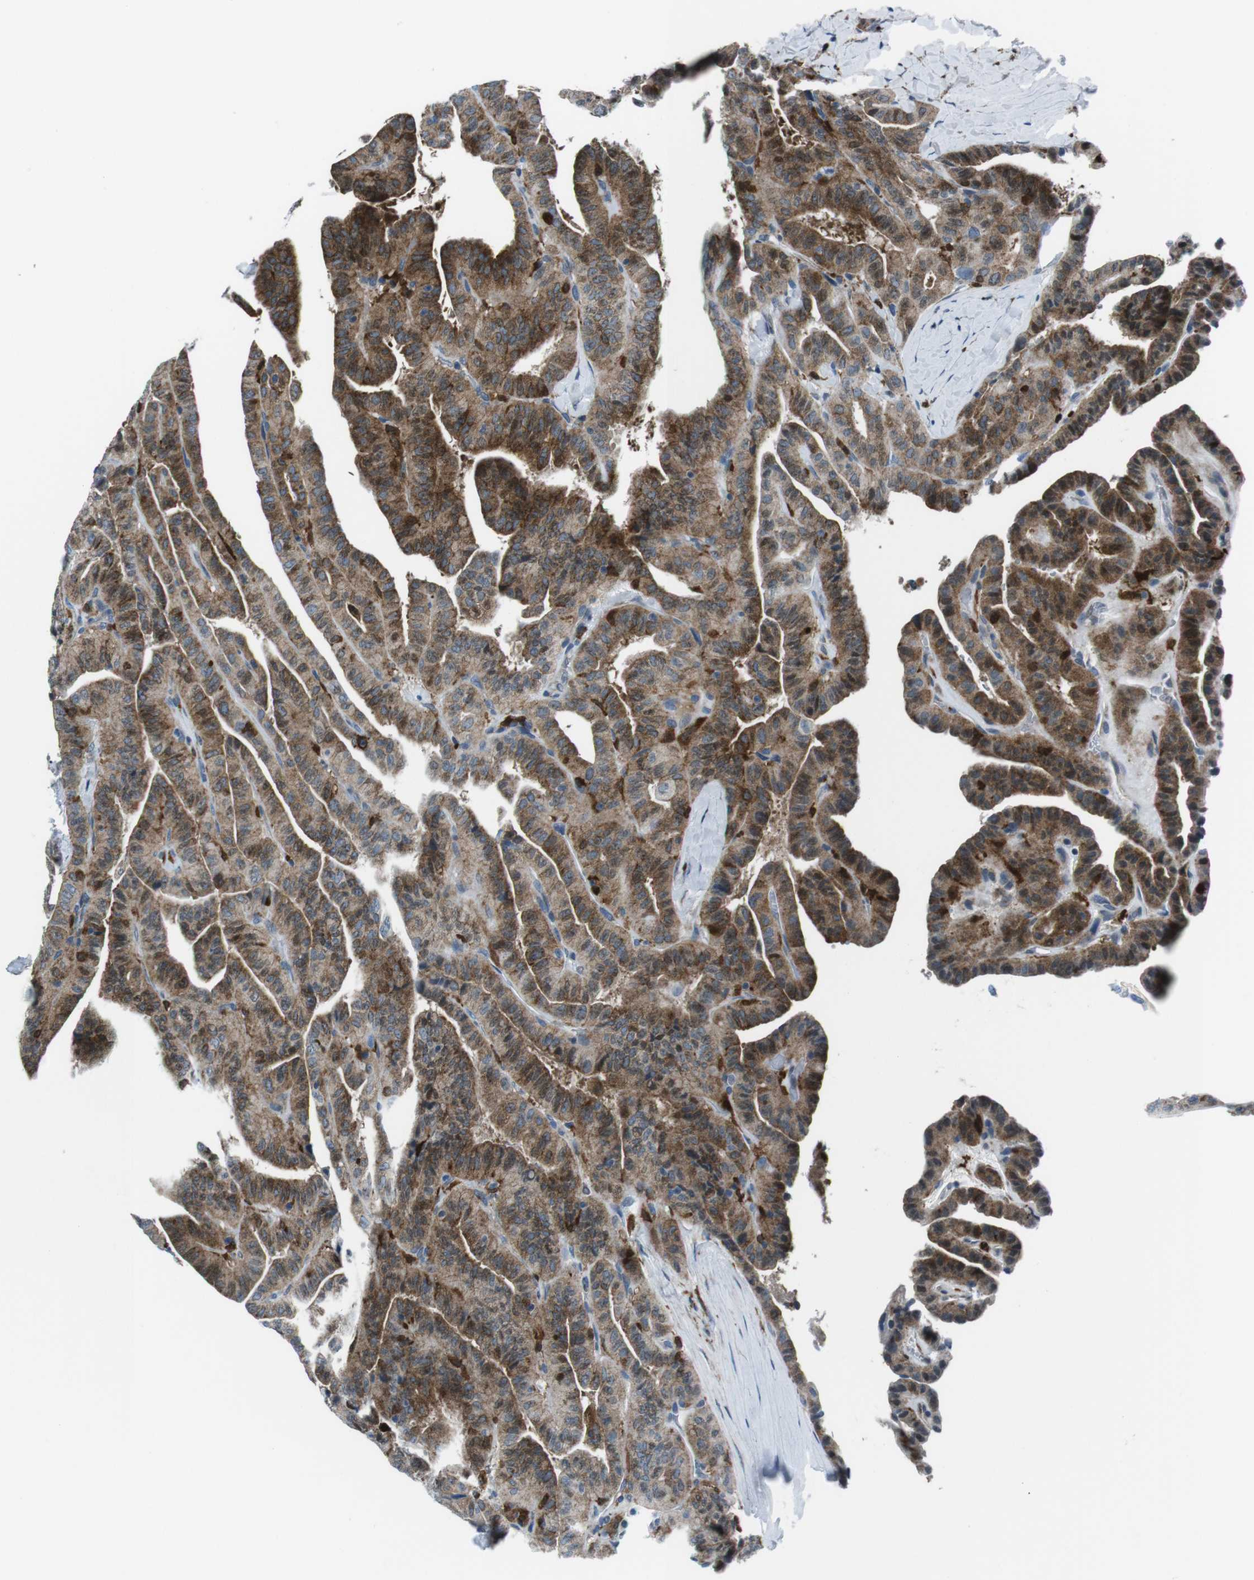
{"staining": {"intensity": "moderate", "quantity": ">75%", "location": "cytoplasmic/membranous"}, "tissue": "thyroid cancer", "cell_type": "Tumor cells", "image_type": "cancer", "snomed": [{"axis": "morphology", "description": "Papillary adenocarcinoma, NOS"}, {"axis": "topography", "description": "Thyroid gland"}], "caption": "IHC micrograph of neoplastic tissue: human papillary adenocarcinoma (thyroid) stained using immunohistochemistry shows medium levels of moderate protein expression localized specifically in the cytoplasmic/membranous of tumor cells, appearing as a cytoplasmic/membranous brown color.", "gene": "BLNK", "patient": {"sex": "male", "age": 77}}